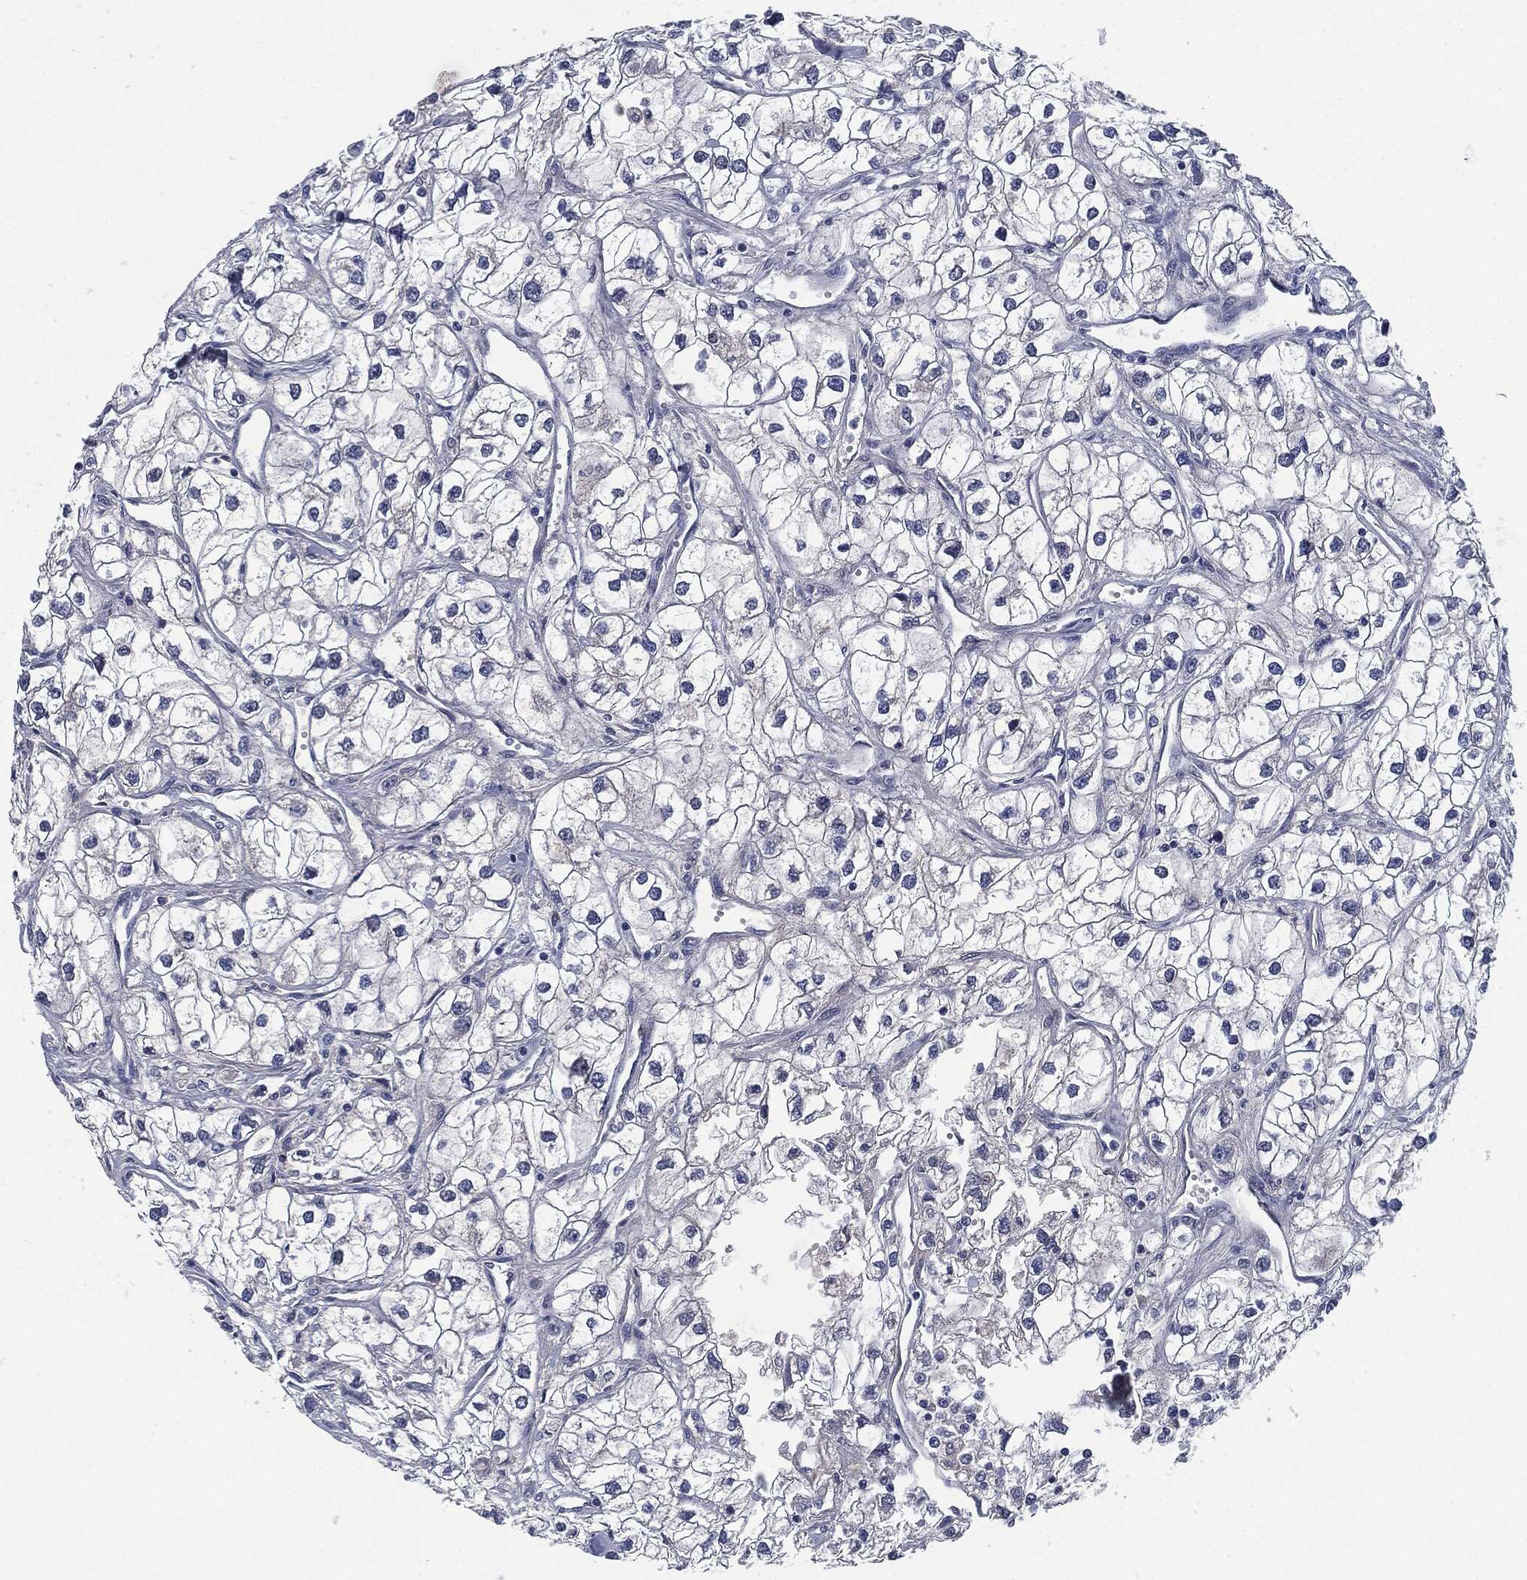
{"staining": {"intensity": "negative", "quantity": "none", "location": "none"}, "tissue": "renal cancer", "cell_type": "Tumor cells", "image_type": "cancer", "snomed": [{"axis": "morphology", "description": "Adenocarcinoma, NOS"}, {"axis": "topography", "description": "Kidney"}], "caption": "This is an IHC image of adenocarcinoma (renal). There is no positivity in tumor cells.", "gene": "SIGLEC7", "patient": {"sex": "male", "age": 59}}